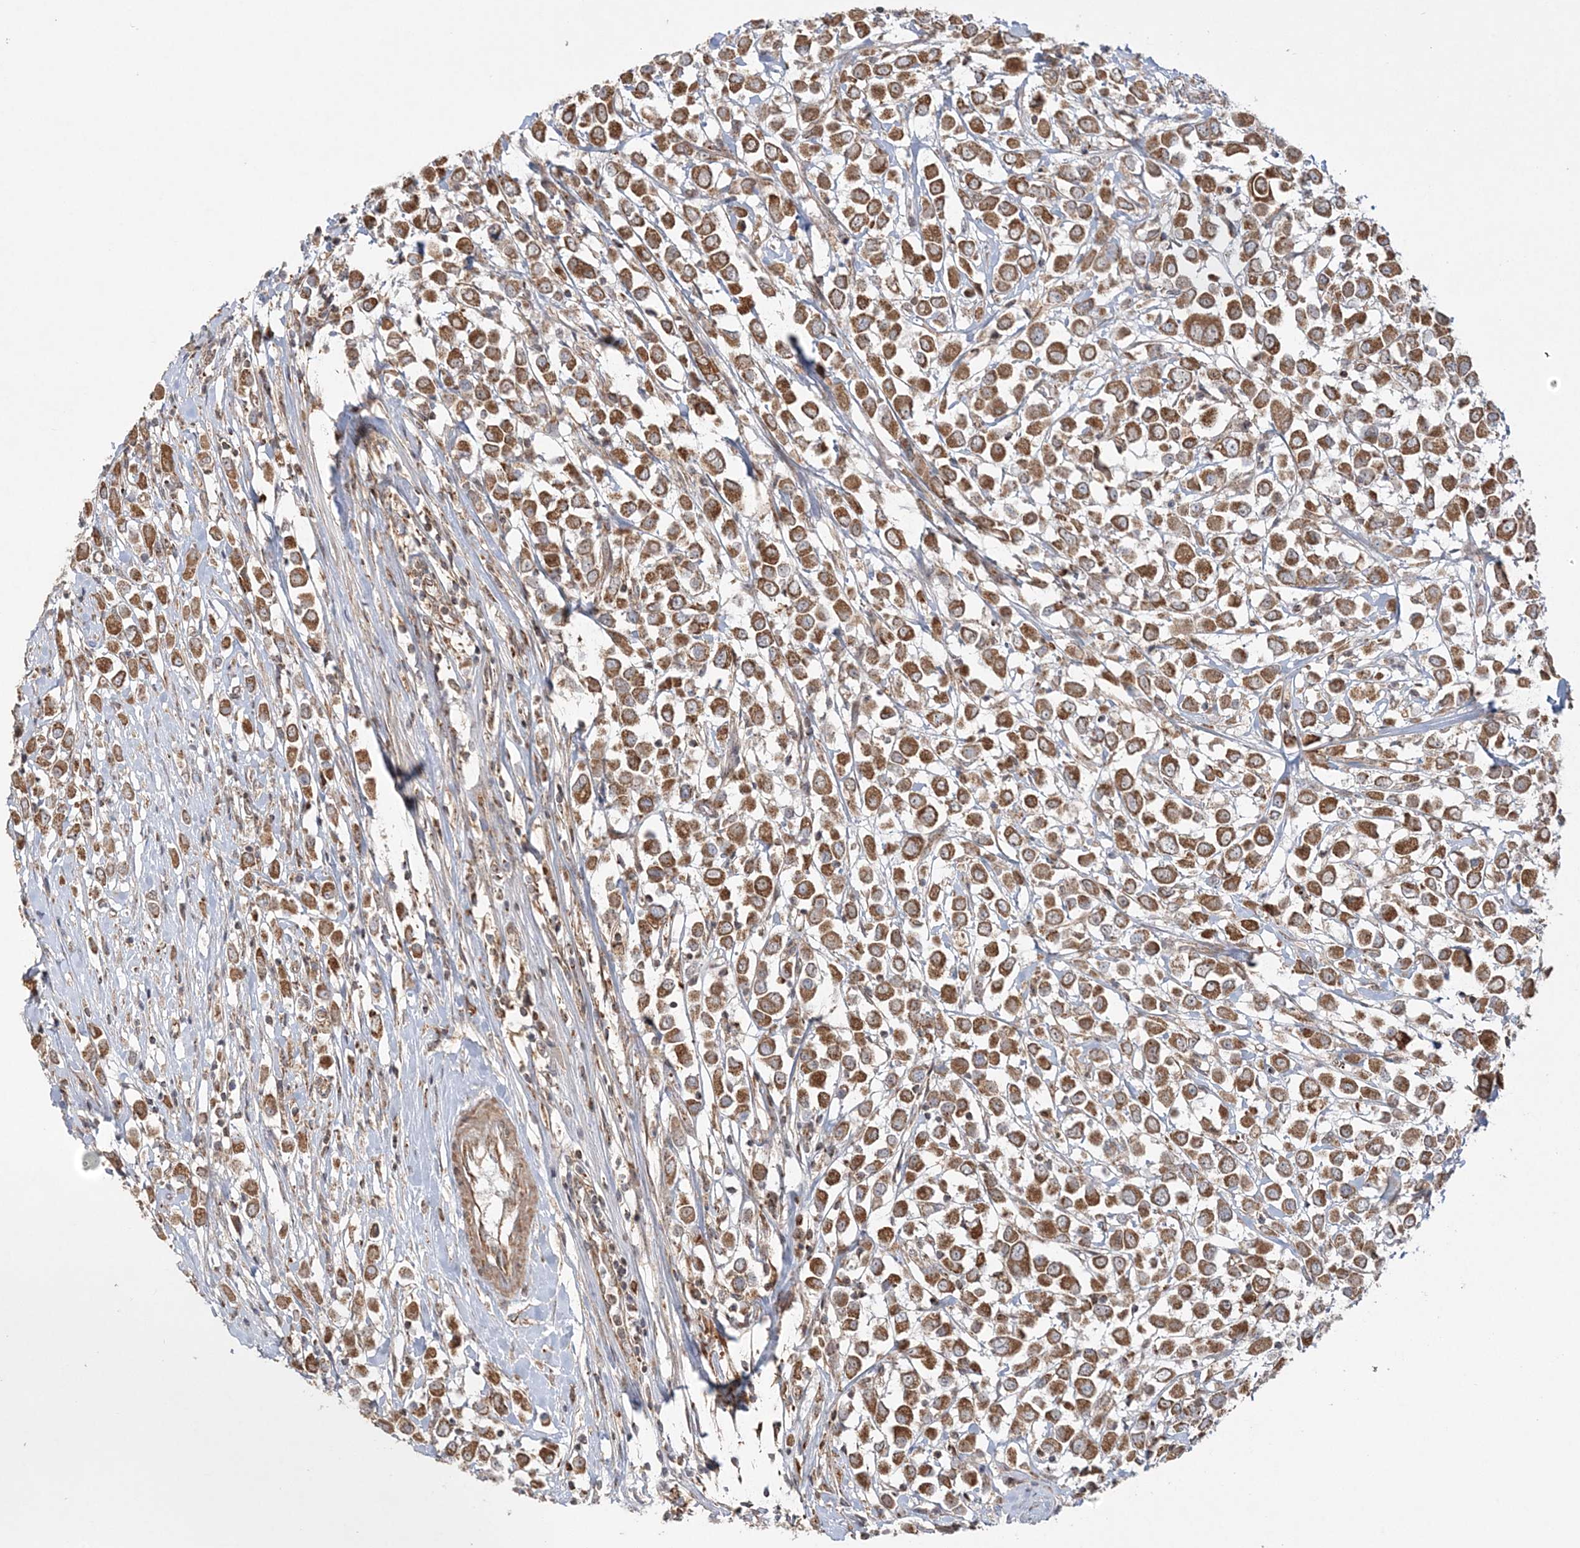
{"staining": {"intensity": "moderate", "quantity": ">75%", "location": "cytoplasmic/membranous"}, "tissue": "breast cancer", "cell_type": "Tumor cells", "image_type": "cancer", "snomed": [{"axis": "morphology", "description": "Duct carcinoma"}, {"axis": "topography", "description": "Breast"}], "caption": "Protein staining of breast cancer (intraductal carcinoma) tissue shows moderate cytoplasmic/membranous positivity in about >75% of tumor cells. The staining was performed using DAB (3,3'-diaminobenzidine), with brown indicating positive protein expression. Nuclei are stained blue with hematoxylin.", "gene": "SCLT1", "patient": {"sex": "female", "age": 61}}